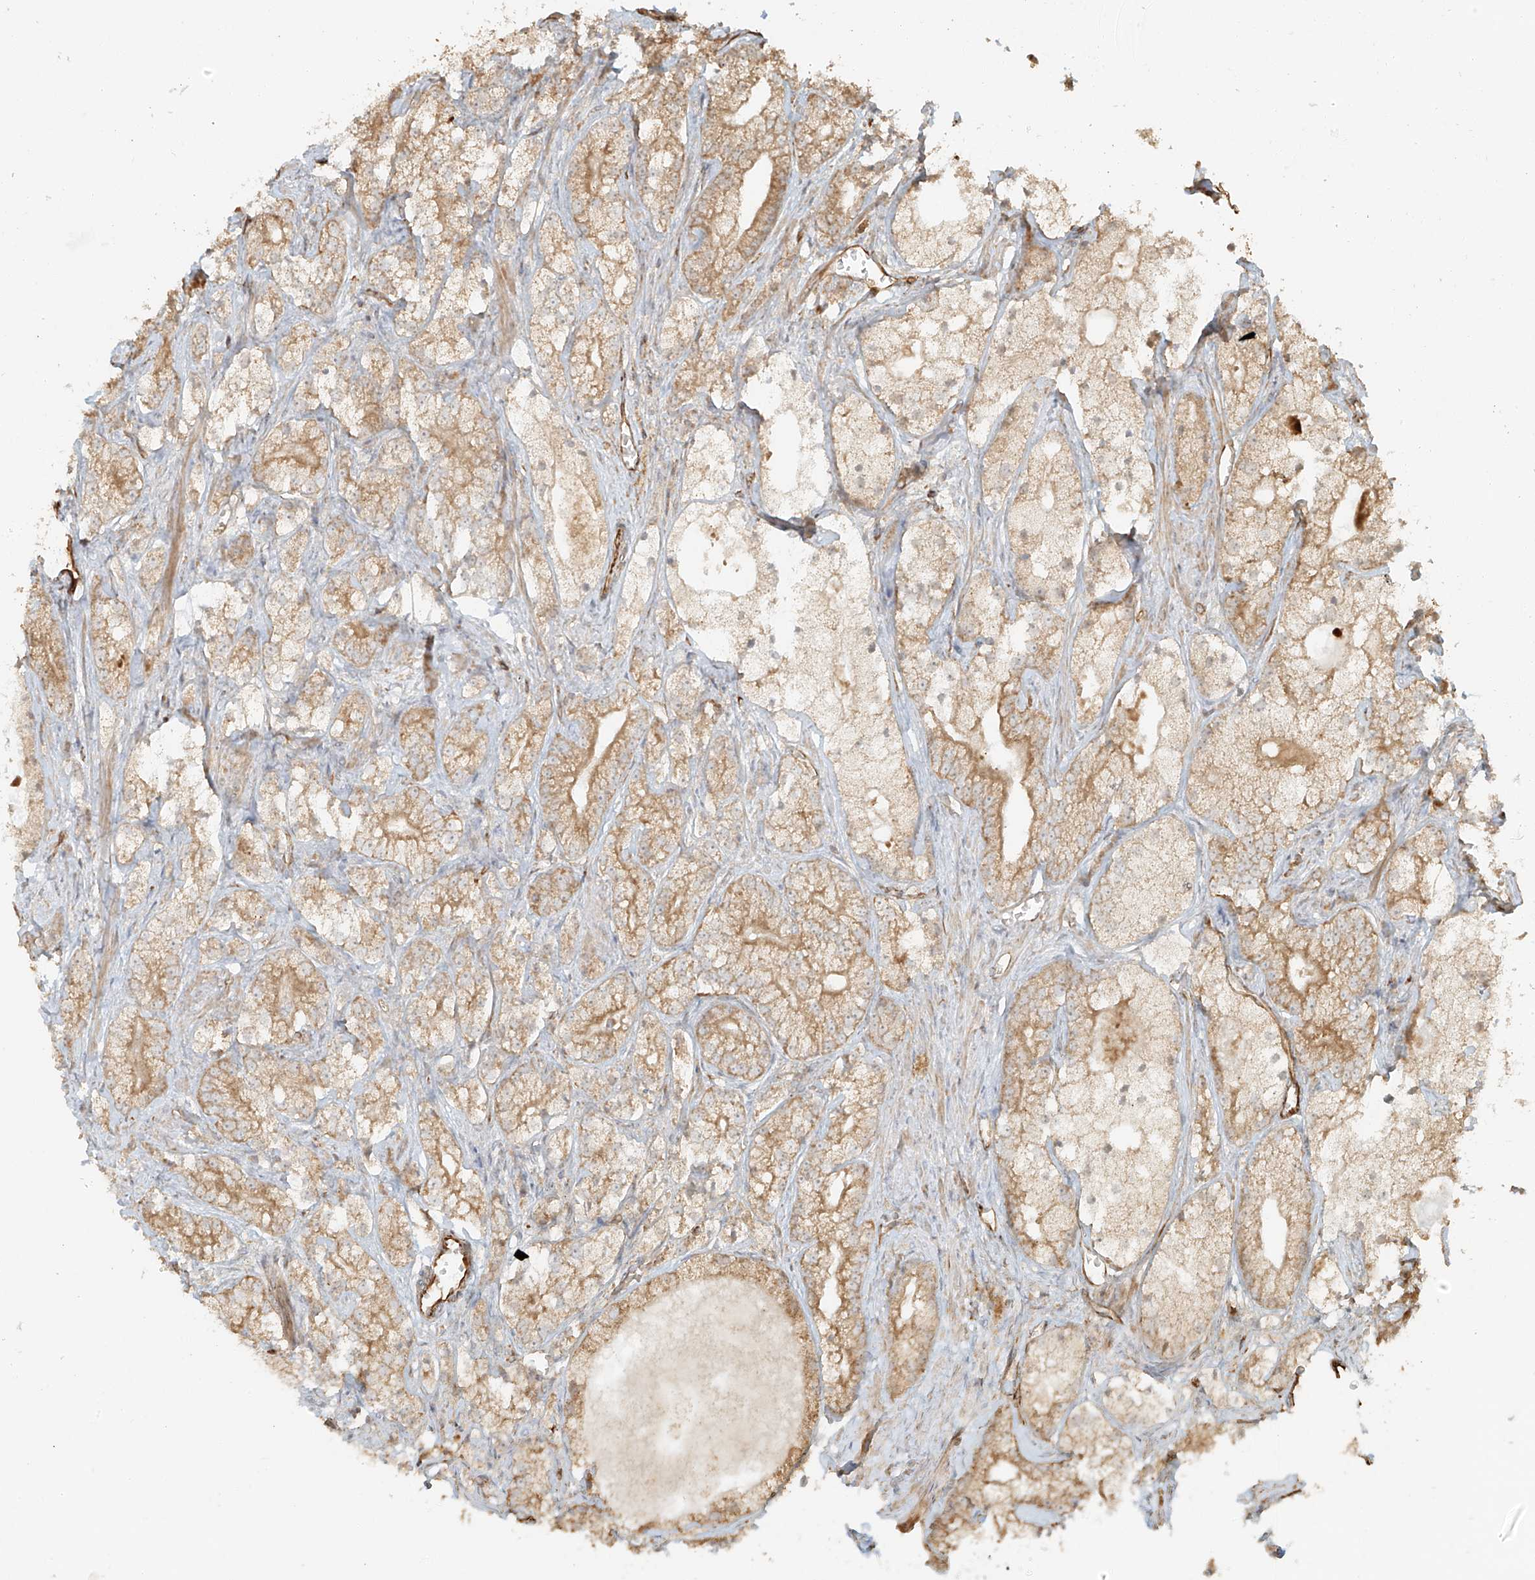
{"staining": {"intensity": "moderate", "quantity": "25%-75%", "location": "cytoplasmic/membranous"}, "tissue": "prostate cancer", "cell_type": "Tumor cells", "image_type": "cancer", "snomed": [{"axis": "morphology", "description": "Adenocarcinoma, Low grade"}, {"axis": "topography", "description": "Prostate"}], "caption": "A brown stain labels moderate cytoplasmic/membranous expression of a protein in human prostate adenocarcinoma (low-grade) tumor cells.", "gene": "MIPEP", "patient": {"sex": "male", "age": 69}}